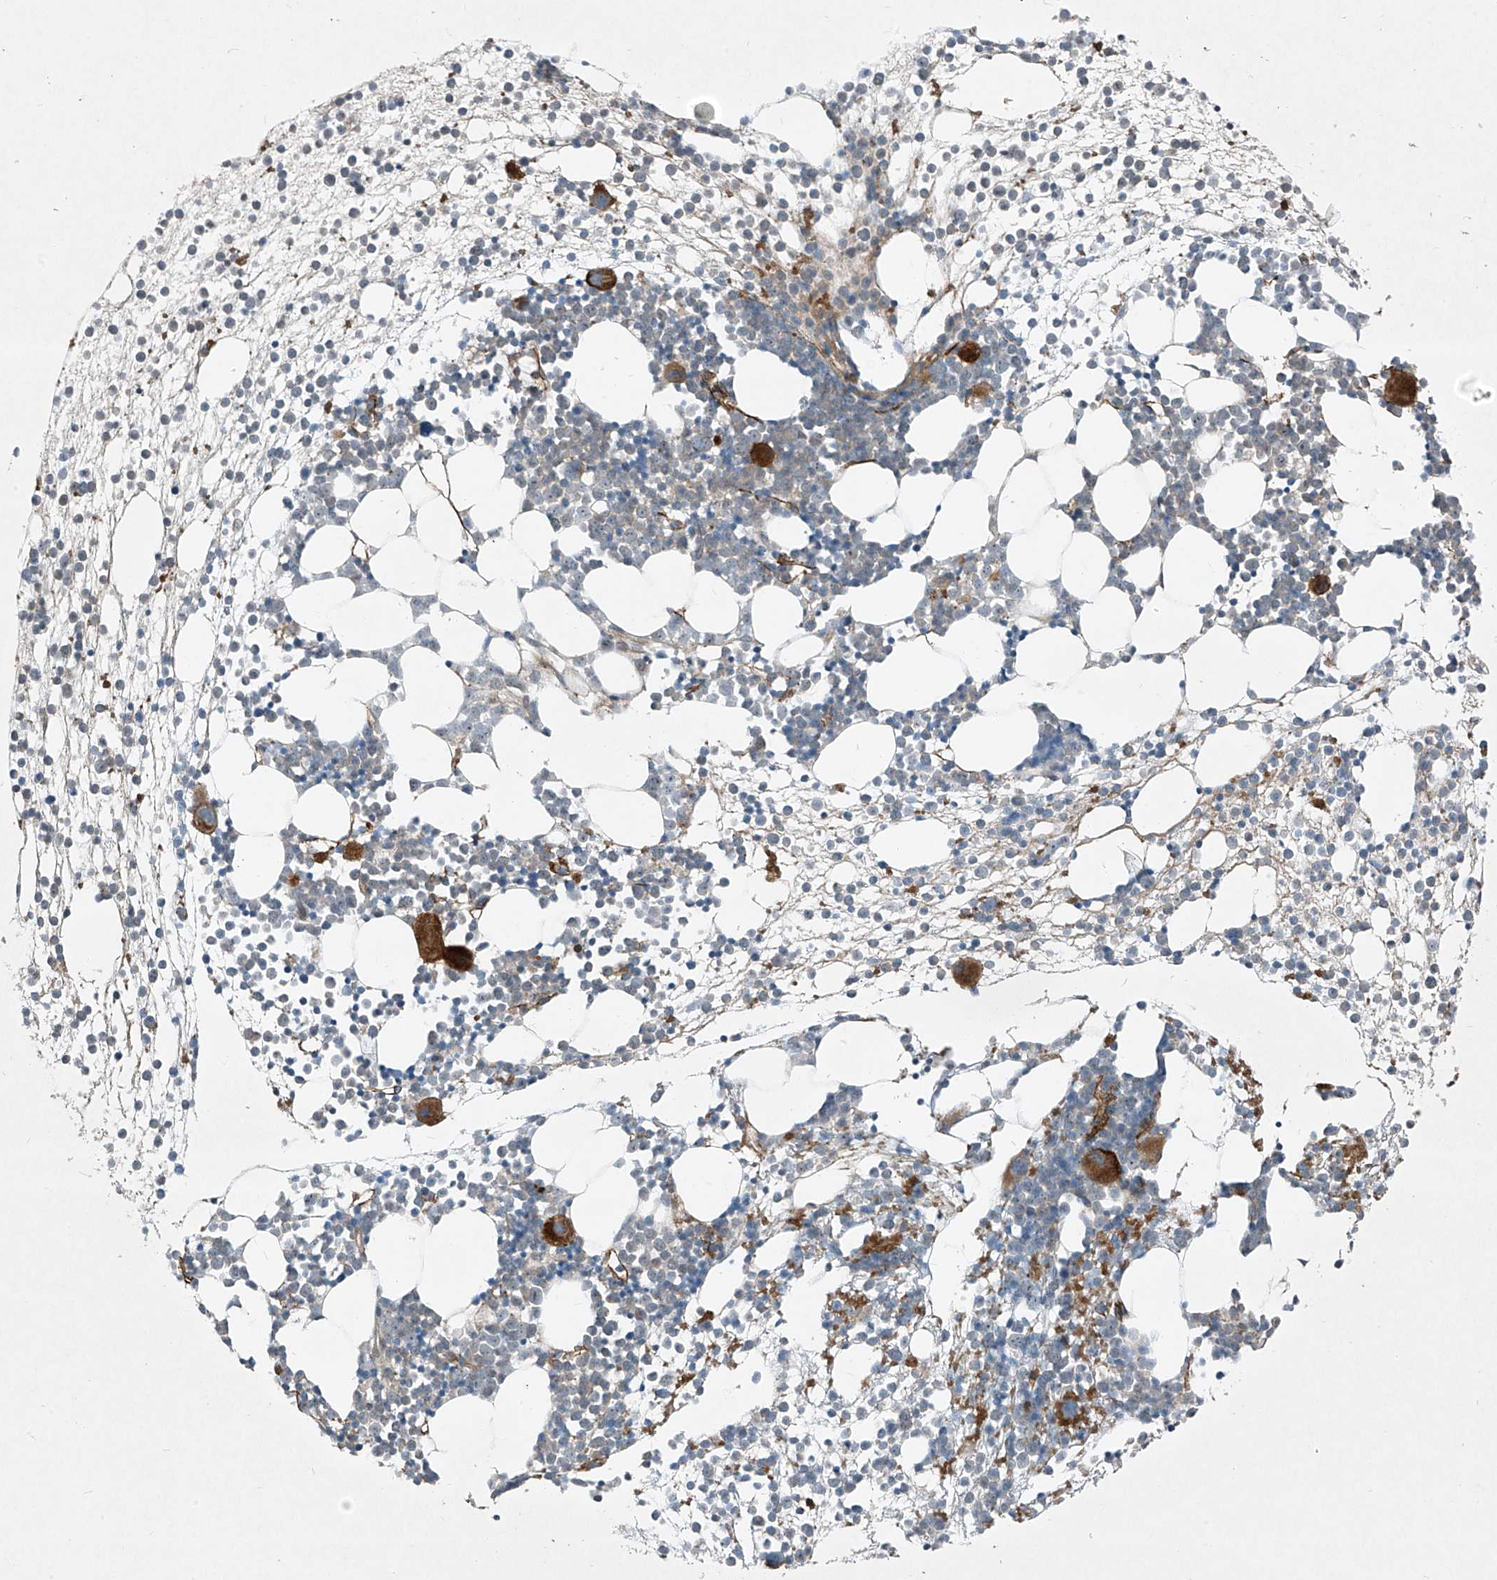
{"staining": {"intensity": "strong", "quantity": "<25%", "location": "cytoplasmic/membranous"}, "tissue": "bone marrow", "cell_type": "Hematopoietic cells", "image_type": "normal", "snomed": [{"axis": "morphology", "description": "Normal tissue, NOS"}, {"axis": "topography", "description": "Bone marrow"}], "caption": "Protein staining of benign bone marrow reveals strong cytoplasmic/membranous staining in about <25% of hematopoietic cells.", "gene": "PPCS", "patient": {"sex": "male", "age": 54}}